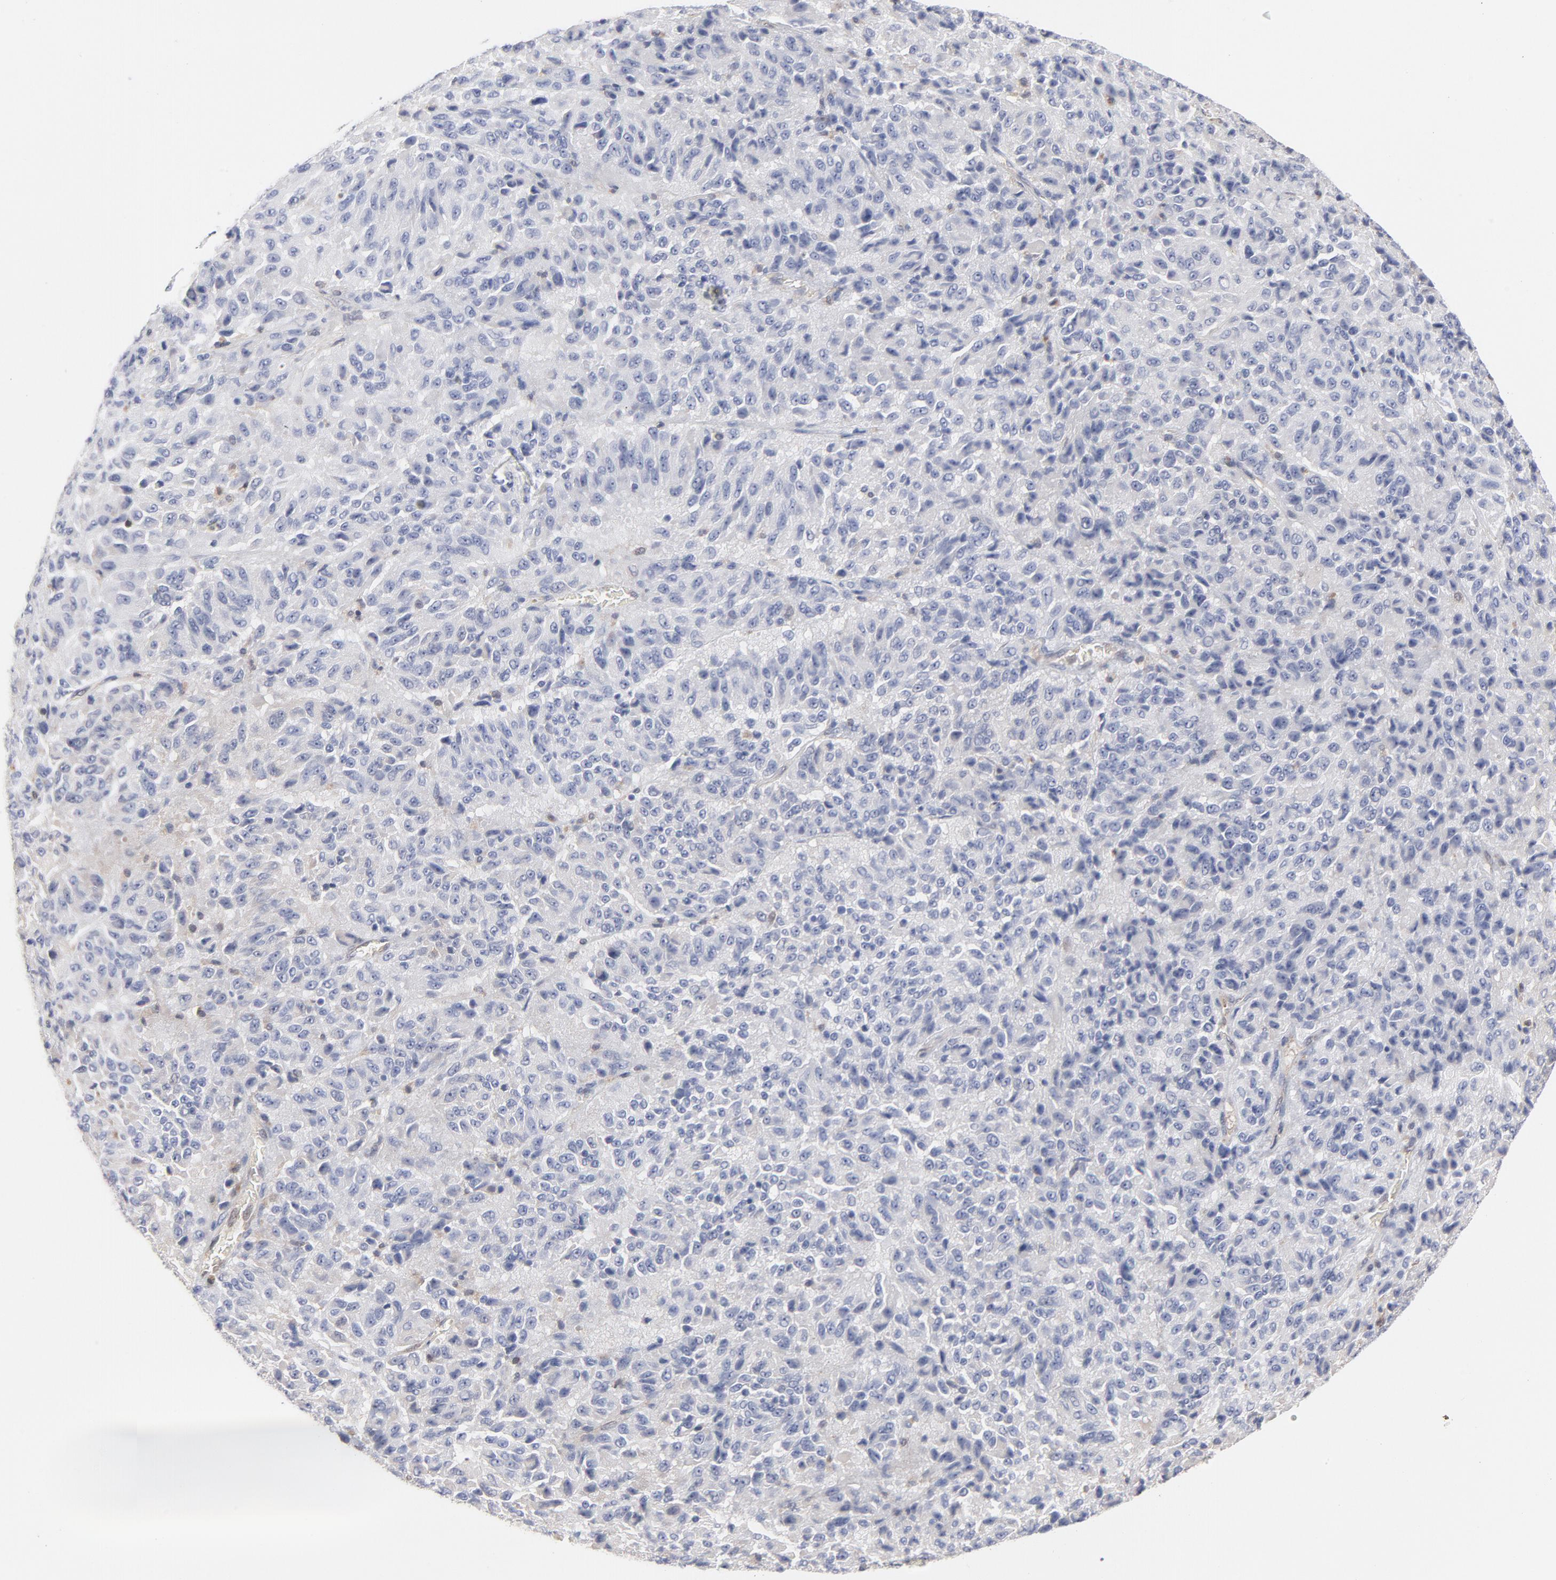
{"staining": {"intensity": "negative", "quantity": "none", "location": "none"}, "tissue": "melanoma", "cell_type": "Tumor cells", "image_type": "cancer", "snomed": [{"axis": "morphology", "description": "Malignant melanoma, Metastatic site"}, {"axis": "topography", "description": "Lung"}], "caption": "High power microscopy photomicrograph of an IHC photomicrograph of malignant melanoma (metastatic site), revealing no significant expression in tumor cells.", "gene": "ARRB1", "patient": {"sex": "male", "age": 64}}